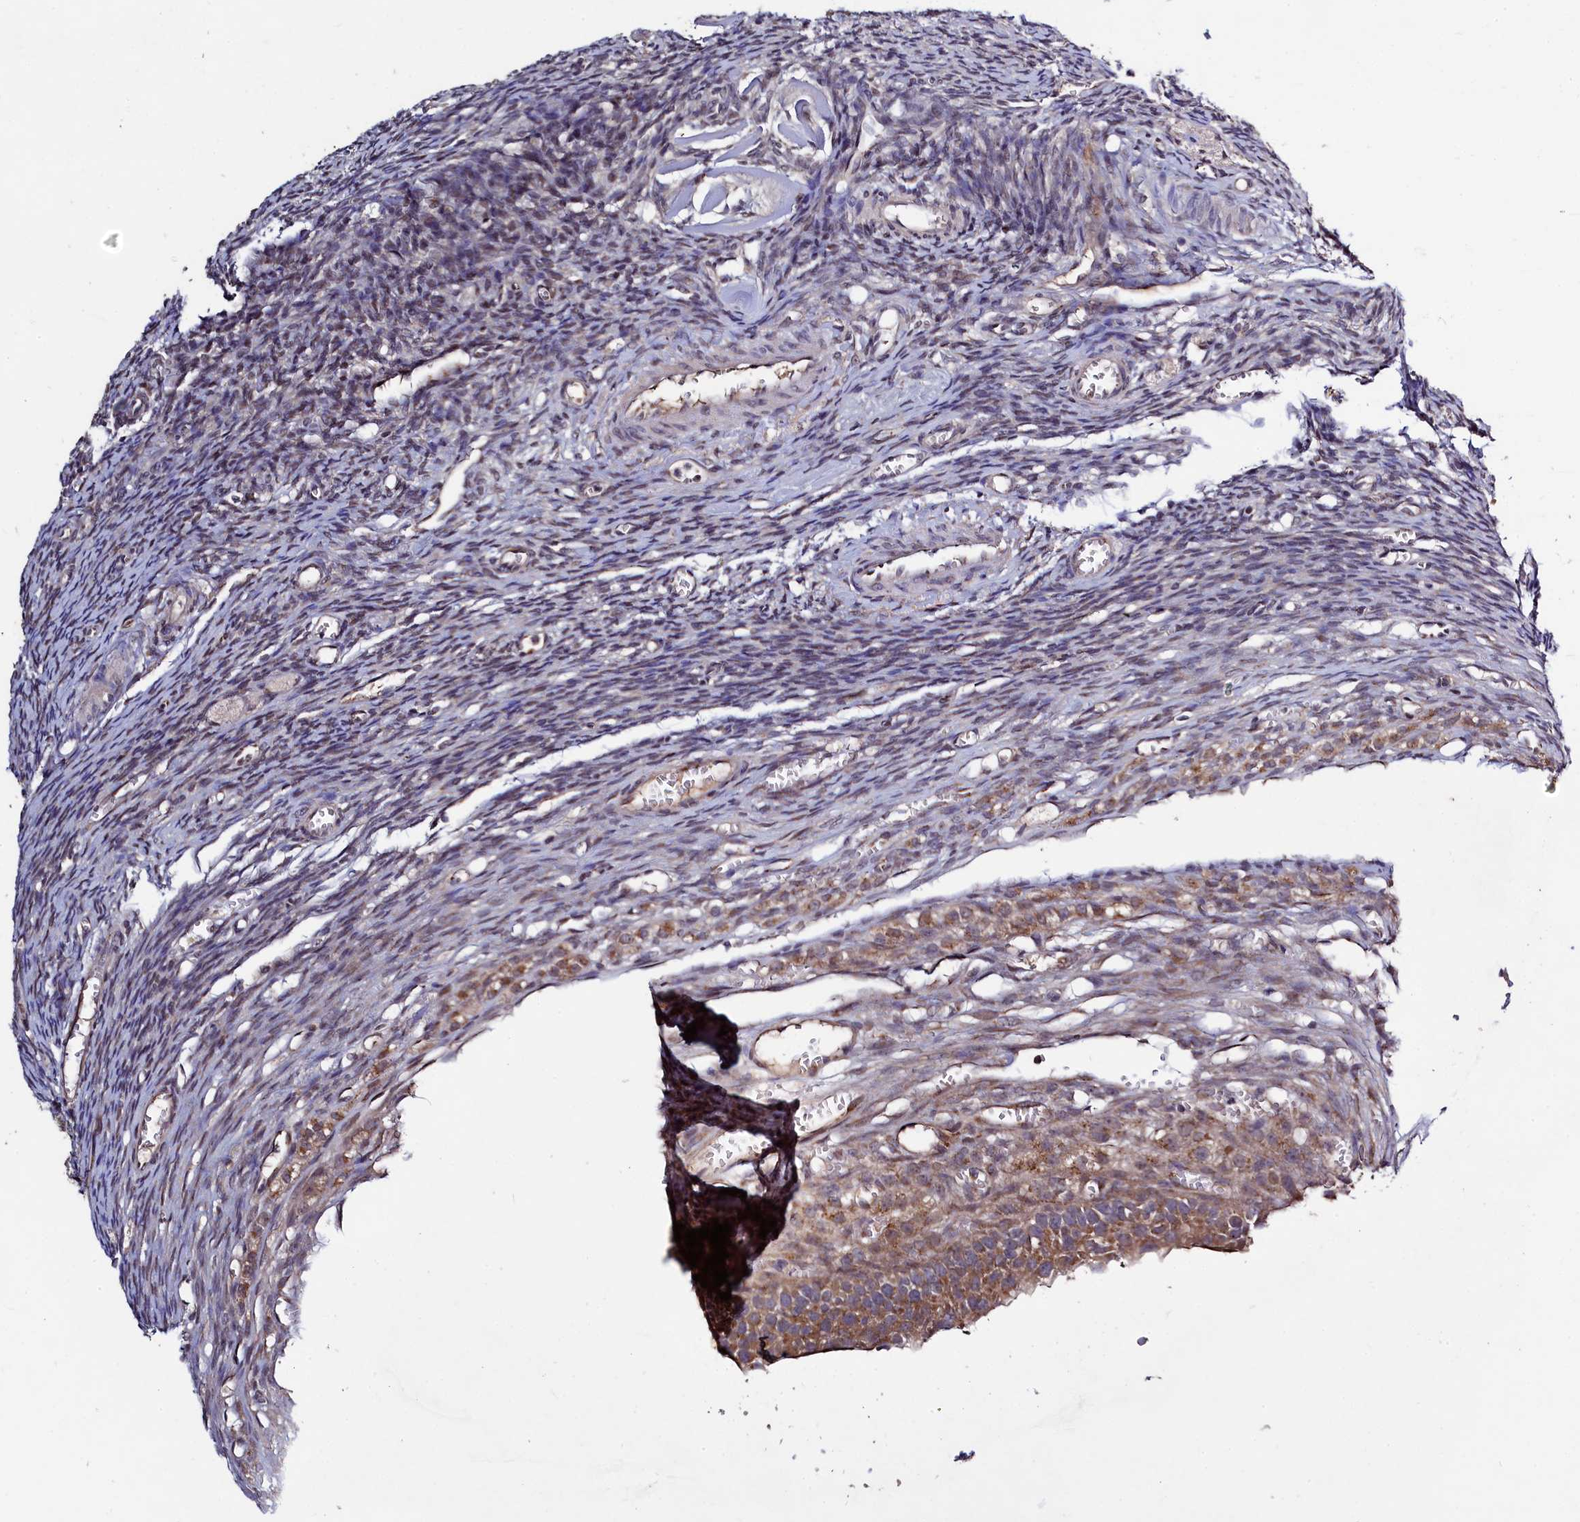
{"staining": {"intensity": "negative", "quantity": "none", "location": "none"}, "tissue": "ovary", "cell_type": "Ovarian stroma cells", "image_type": "normal", "snomed": [{"axis": "morphology", "description": "Normal tissue, NOS"}, {"axis": "topography", "description": "Ovary"}], "caption": "Immunohistochemical staining of unremarkable human ovary reveals no significant expression in ovarian stroma cells.", "gene": "SEC24C", "patient": {"sex": "female", "age": 39}}